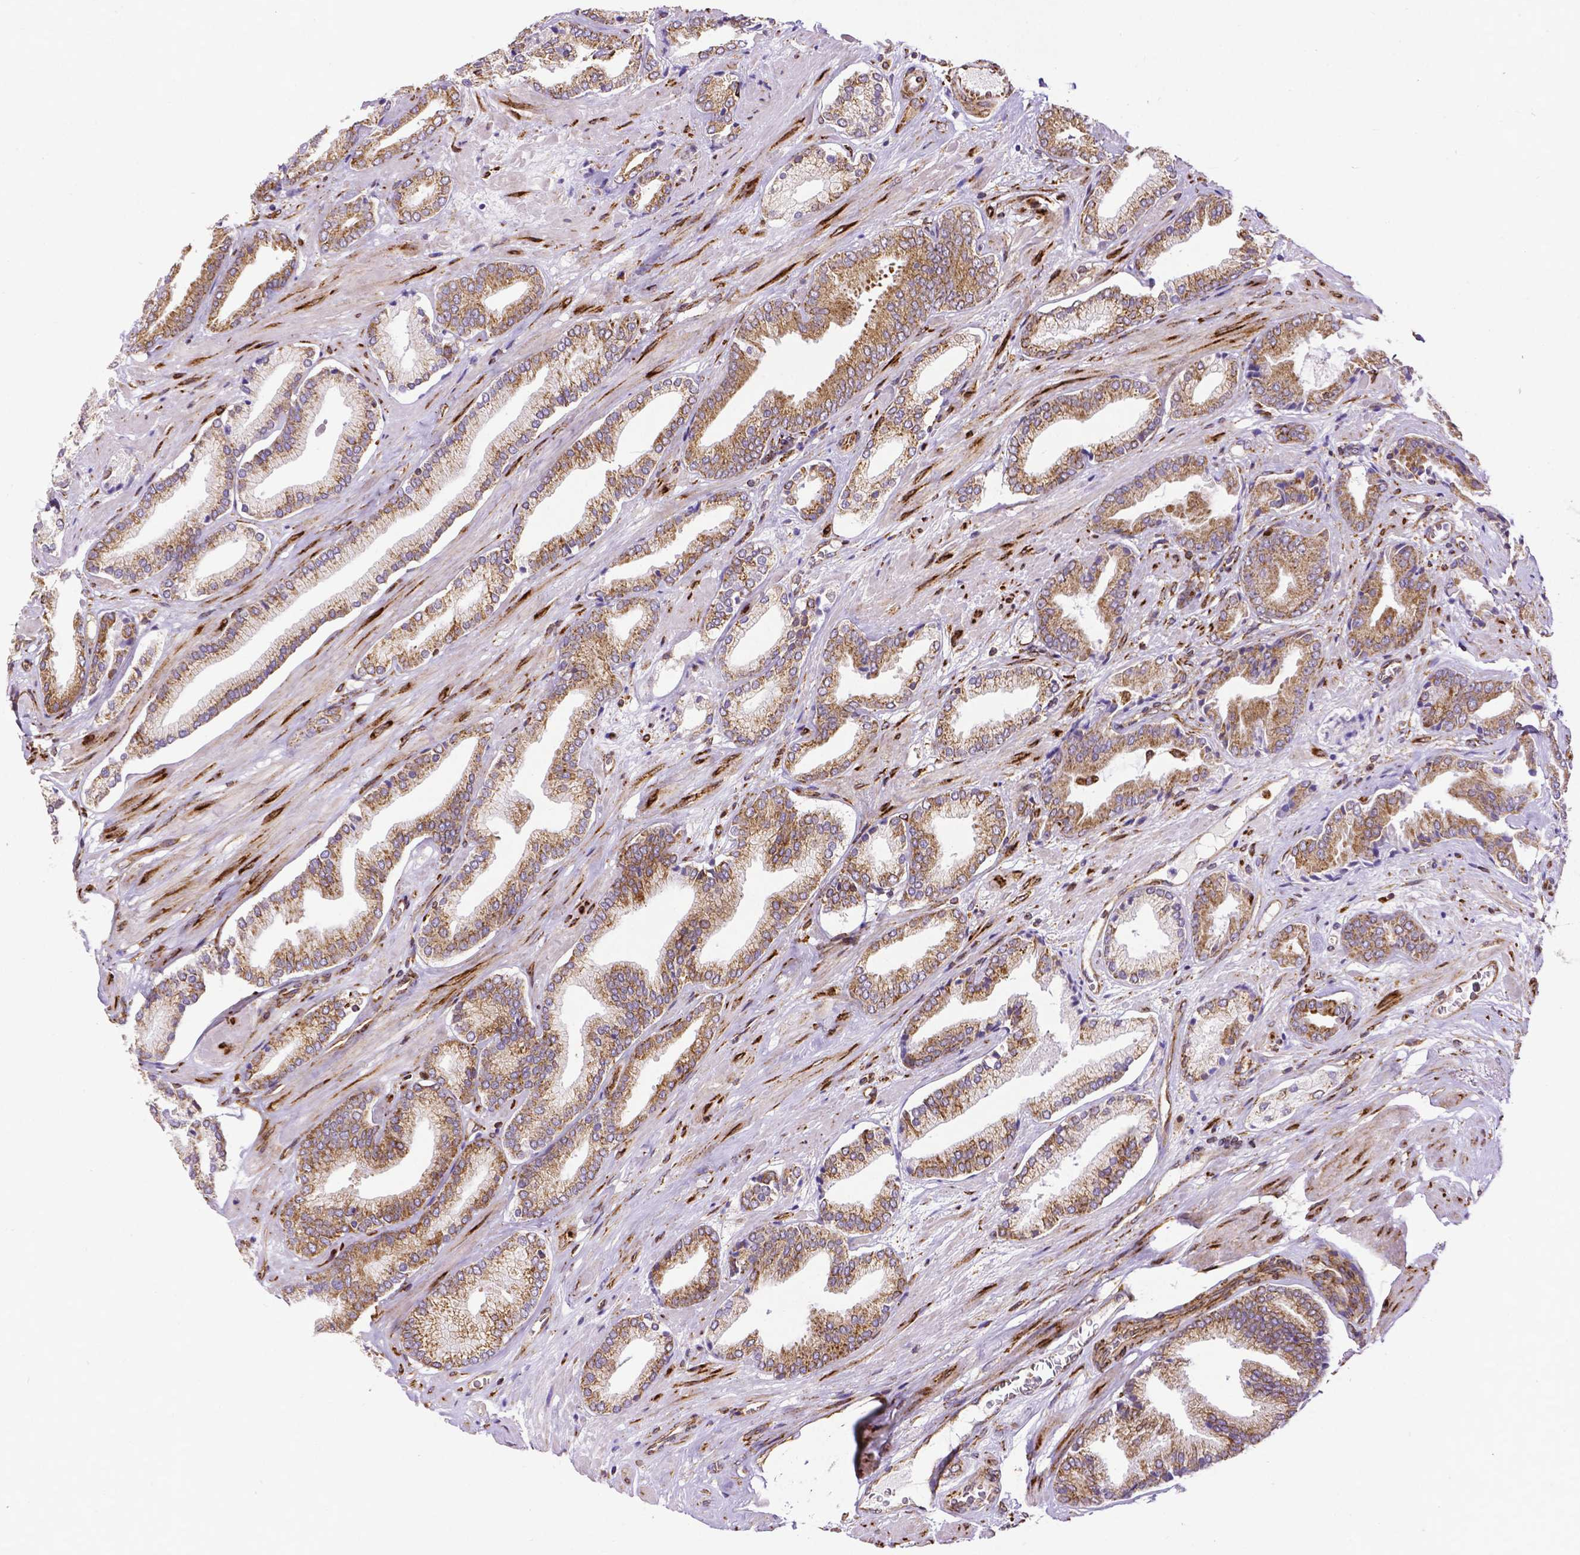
{"staining": {"intensity": "moderate", "quantity": ">75%", "location": "cytoplasmic/membranous"}, "tissue": "prostate cancer", "cell_type": "Tumor cells", "image_type": "cancer", "snomed": [{"axis": "morphology", "description": "Adenocarcinoma, High grade"}, {"axis": "topography", "description": "Prostate"}], "caption": "A brown stain shows moderate cytoplasmic/membranous positivity of a protein in human adenocarcinoma (high-grade) (prostate) tumor cells.", "gene": "MTDH", "patient": {"sex": "male", "age": 56}}